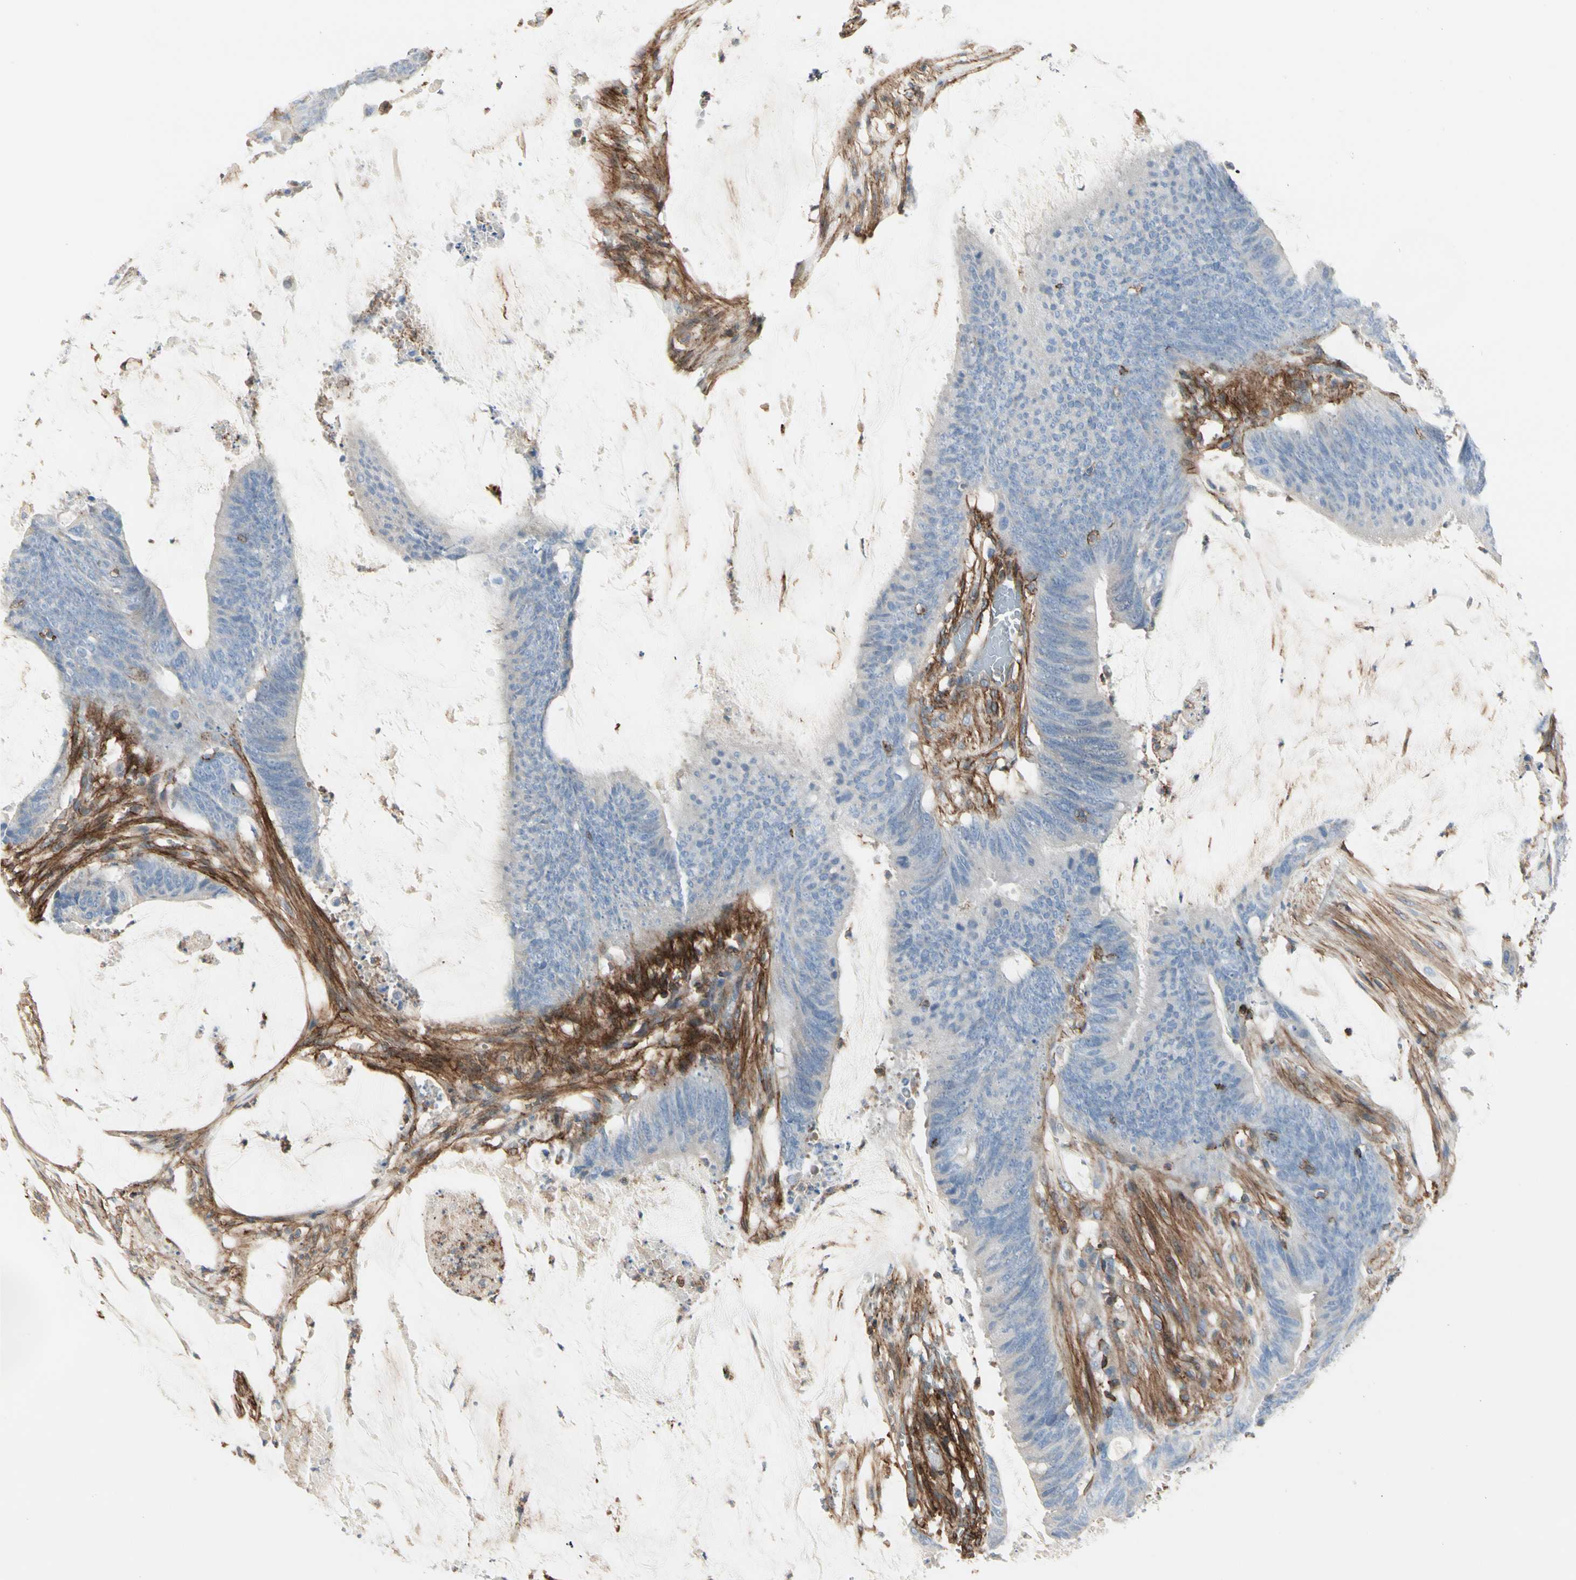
{"staining": {"intensity": "negative", "quantity": "none", "location": "none"}, "tissue": "colorectal cancer", "cell_type": "Tumor cells", "image_type": "cancer", "snomed": [{"axis": "morphology", "description": "Adenocarcinoma, NOS"}, {"axis": "topography", "description": "Rectum"}], "caption": "This is an immunohistochemistry (IHC) histopathology image of colorectal adenocarcinoma. There is no expression in tumor cells.", "gene": "CLEC2B", "patient": {"sex": "female", "age": 66}}